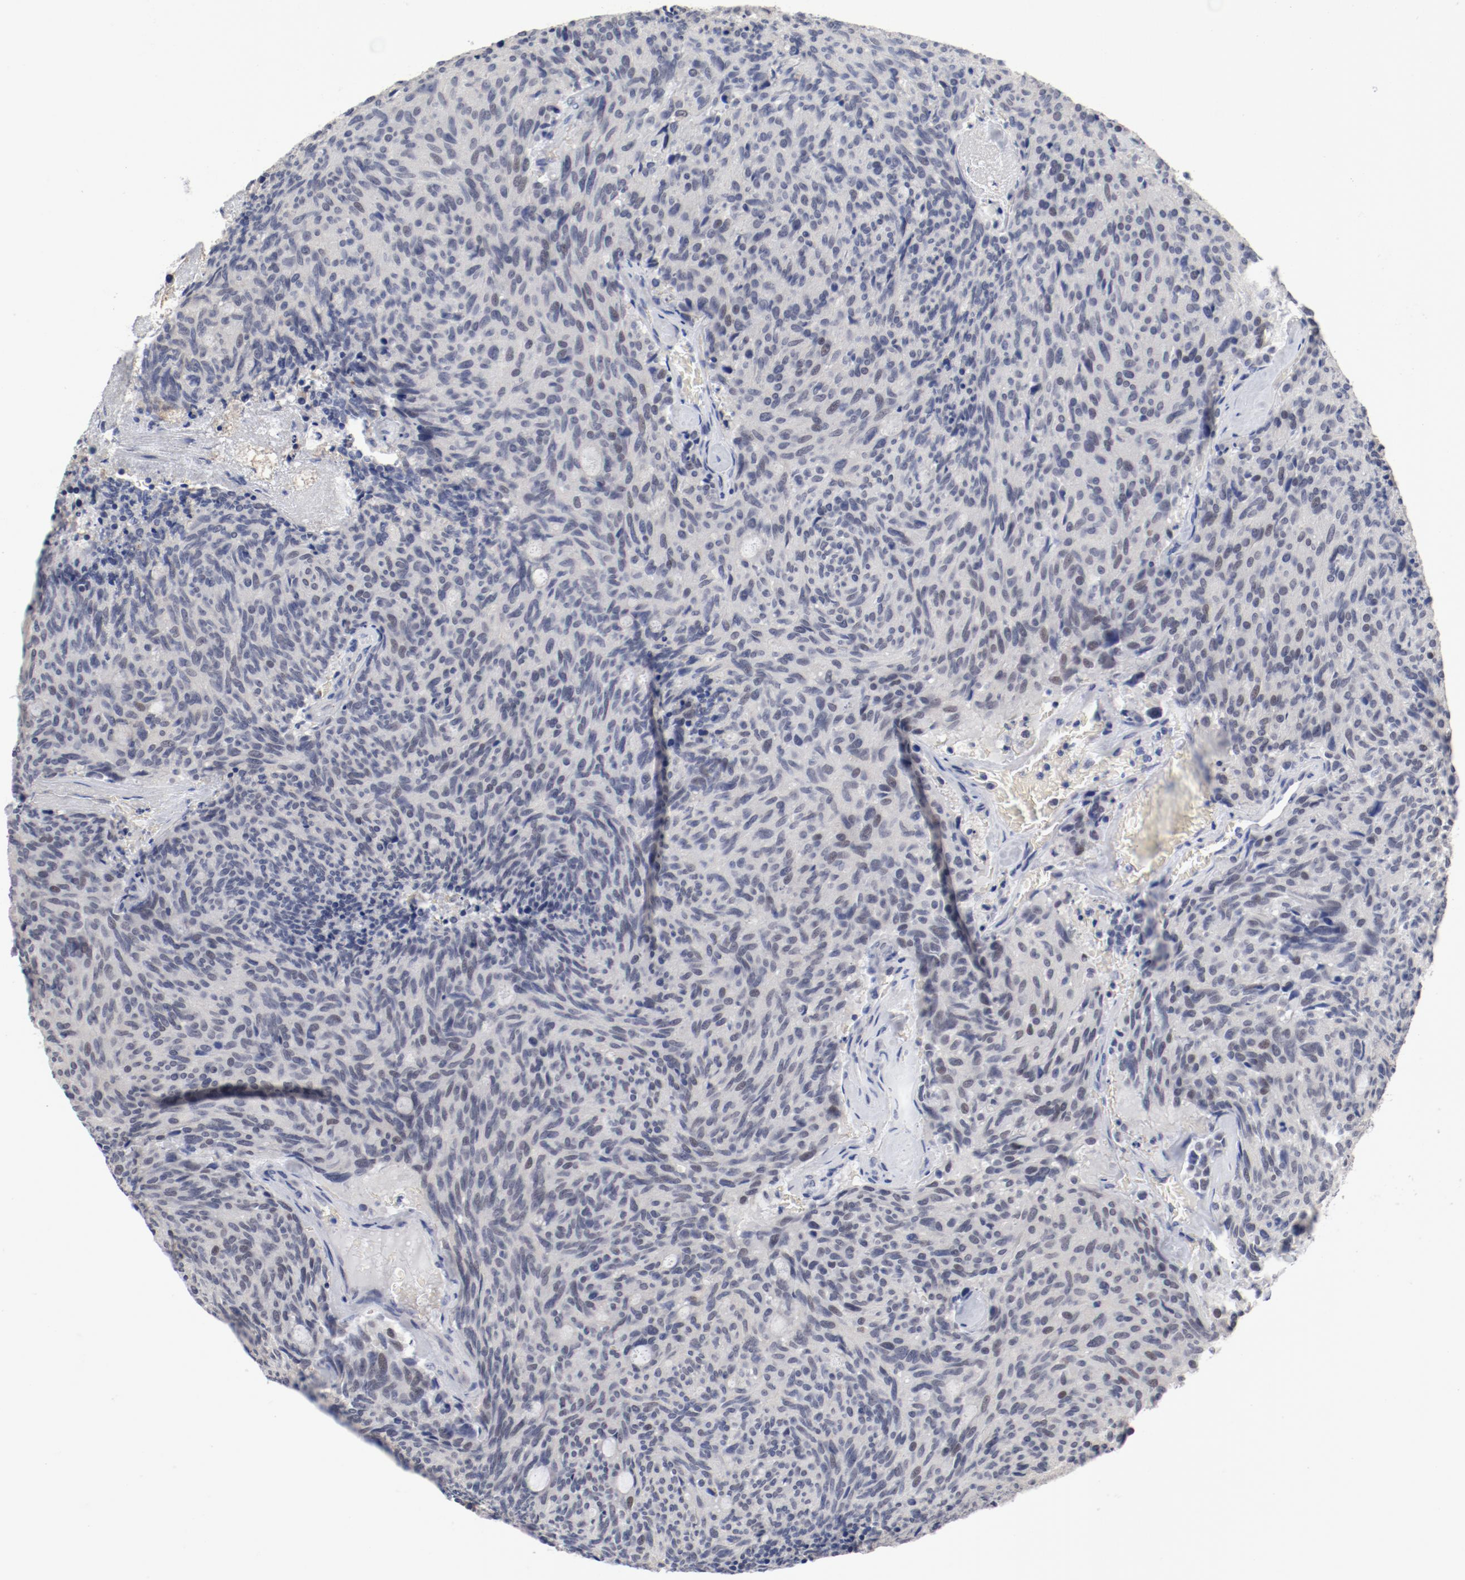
{"staining": {"intensity": "negative", "quantity": "none", "location": "none"}, "tissue": "carcinoid", "cell_type": "Tumor cells", "image_type": "cancer", "snomed": [{"axis": "morphology", "description": "Carcinoid, malignant, NOS"}, {"axis": "topography", "description": "Pancreas"}], "caption": "A histopathology image of human malignant carcinoid is negative for staining in tumor cells.", "gene": "ANKLE2", "patient": {"sex": "female", "age": 54}}